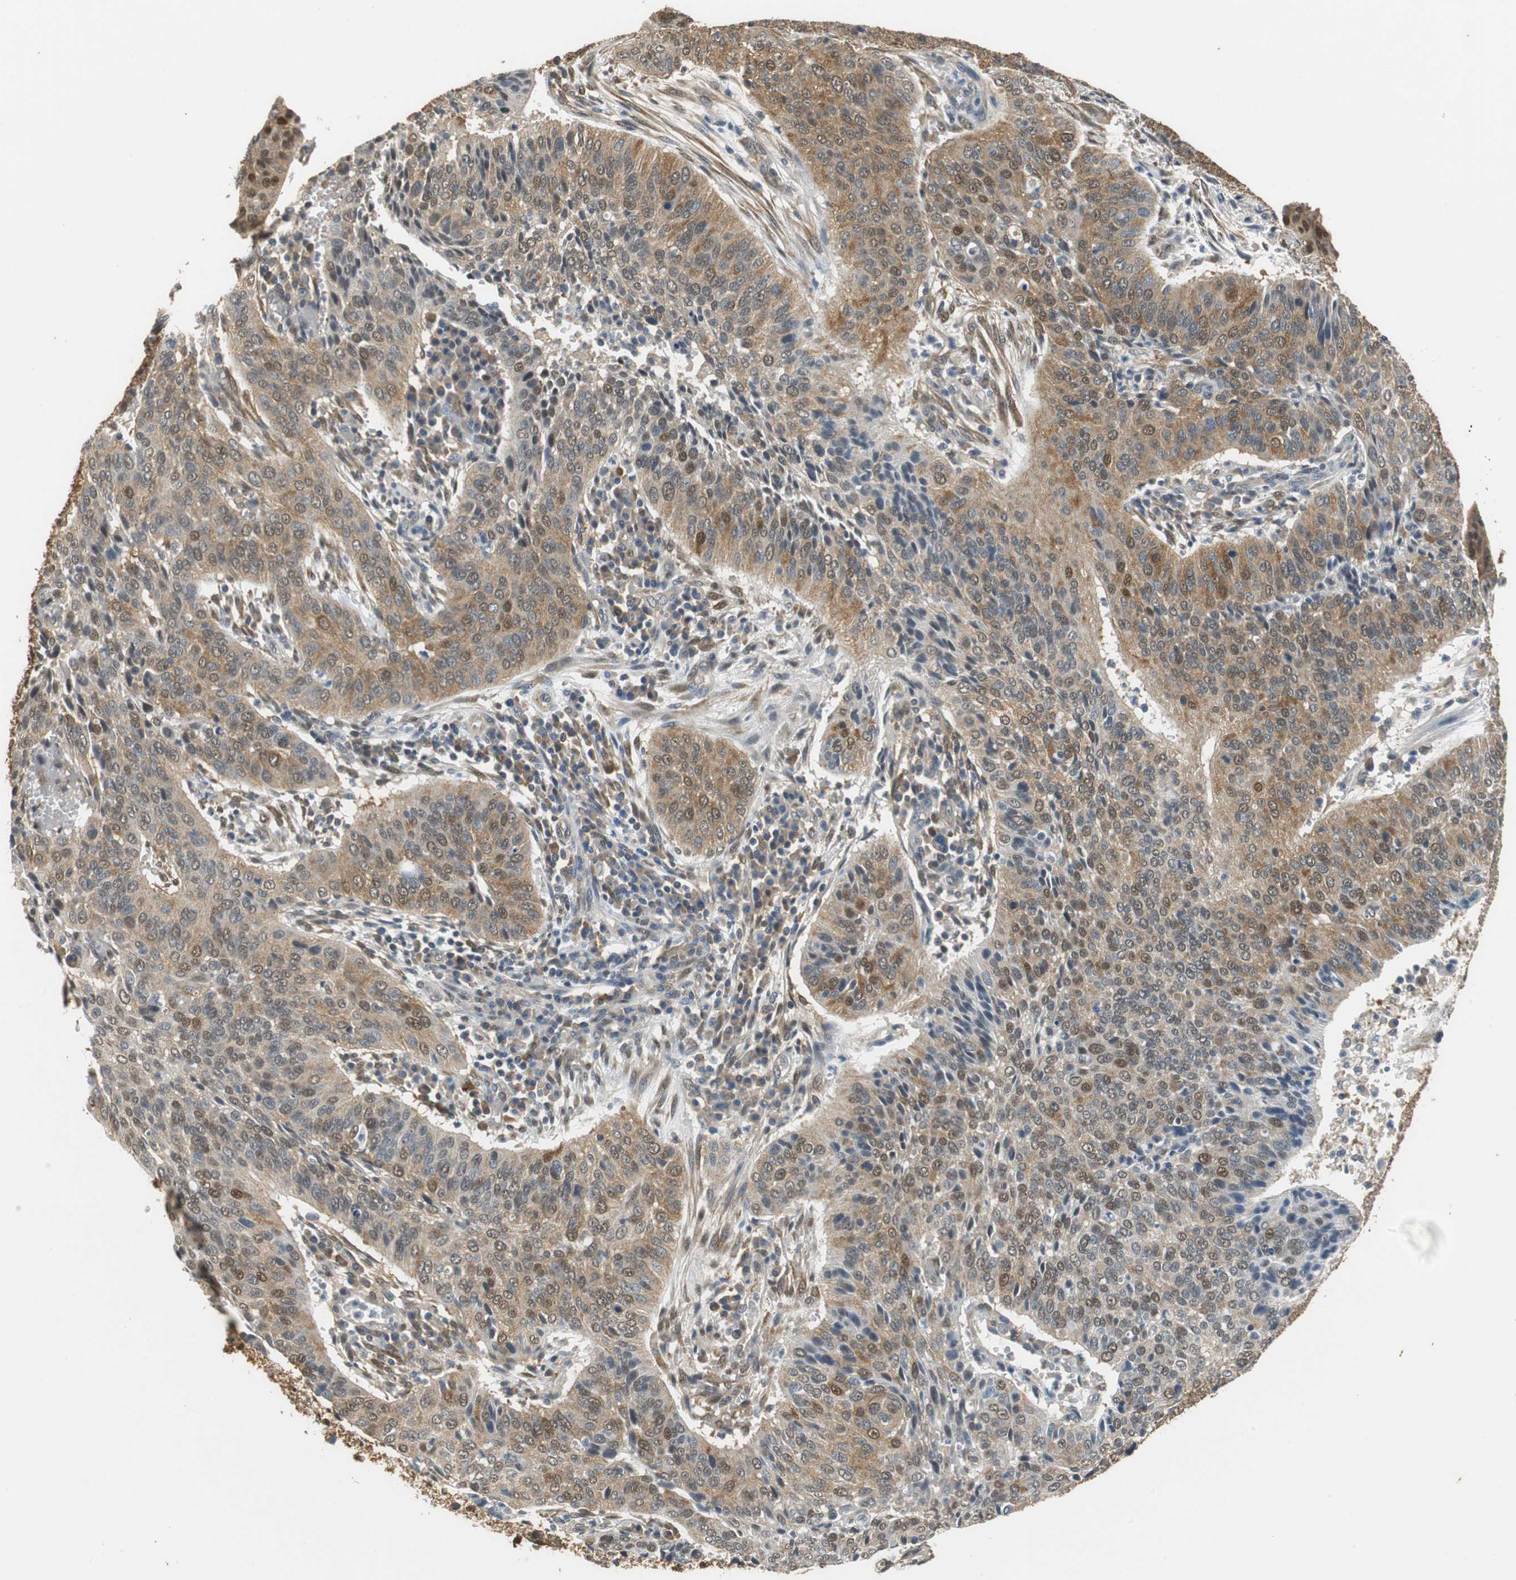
{"staining": {"intensity": "moderate", "quantity": ">75%", "location": "cytoplasmic/membranous,nuclear"}, "tissue": "cervical cancer", "cell_type": "Tumor cells", "image_type": "cancer", "snomed": [{"axis": "morphology", "description": "Squamous cell carcinoma, NOS"}, {"axis": "topography", "description": "Cervix"}], "caption": "Cervical cancer (squamous cell carcinoma) tissue reveals moderate cytoplasmic/membranous and nuclear positivity in approximately >75% of tumor cells, visualized by immunohistochemistry. The staining was performed using DAB (3,3'-diaminobenzidine), with brown indicating positive protein expression. Nuclei are stained blue with hematoxylin.", "gene": "UBQLN2", "patient": {"sex": "female", "age": 39}}